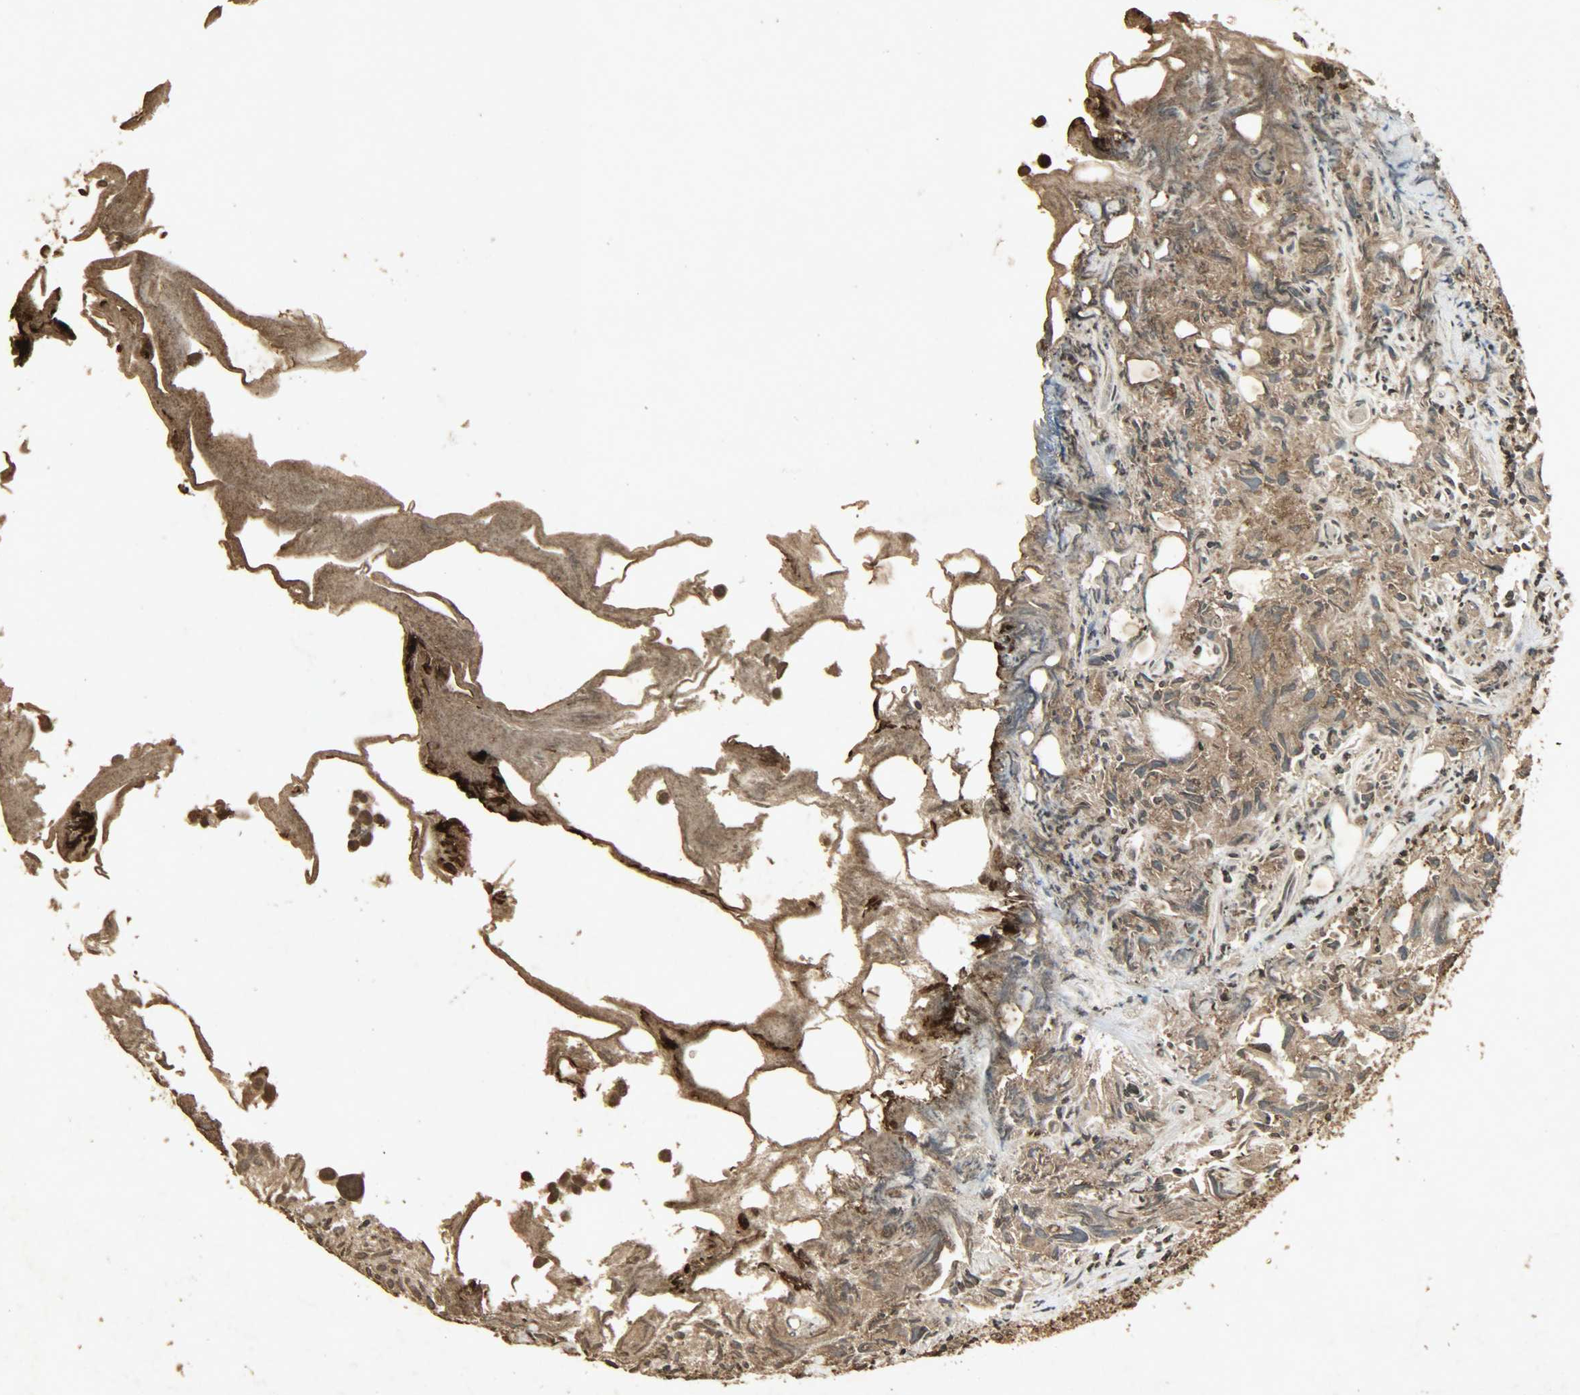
{"staining": {"intensity": "moderate", "quantity": ">75%", "location": "cytoplasmic/membranous,nuclear"}, "tissue": "urothelial cancer", "cell_type": "Tumor cells", "image_type": "cancer", "snomed": [{"axis": "morphology", "description": "Urothelial carcinoma, High grade"}, {"axis": "topography", "description": "Urinary bladder"}], "caption": "Immunohistochemistry of high-grade urothelial carcinoma exhibits medium levels of moderate cytoplasmic/membranous and nuclear positivity in about >75% of tumor cells.", "gene": "PPP3R1", "patient": {"sex": "female", "age": 75}}